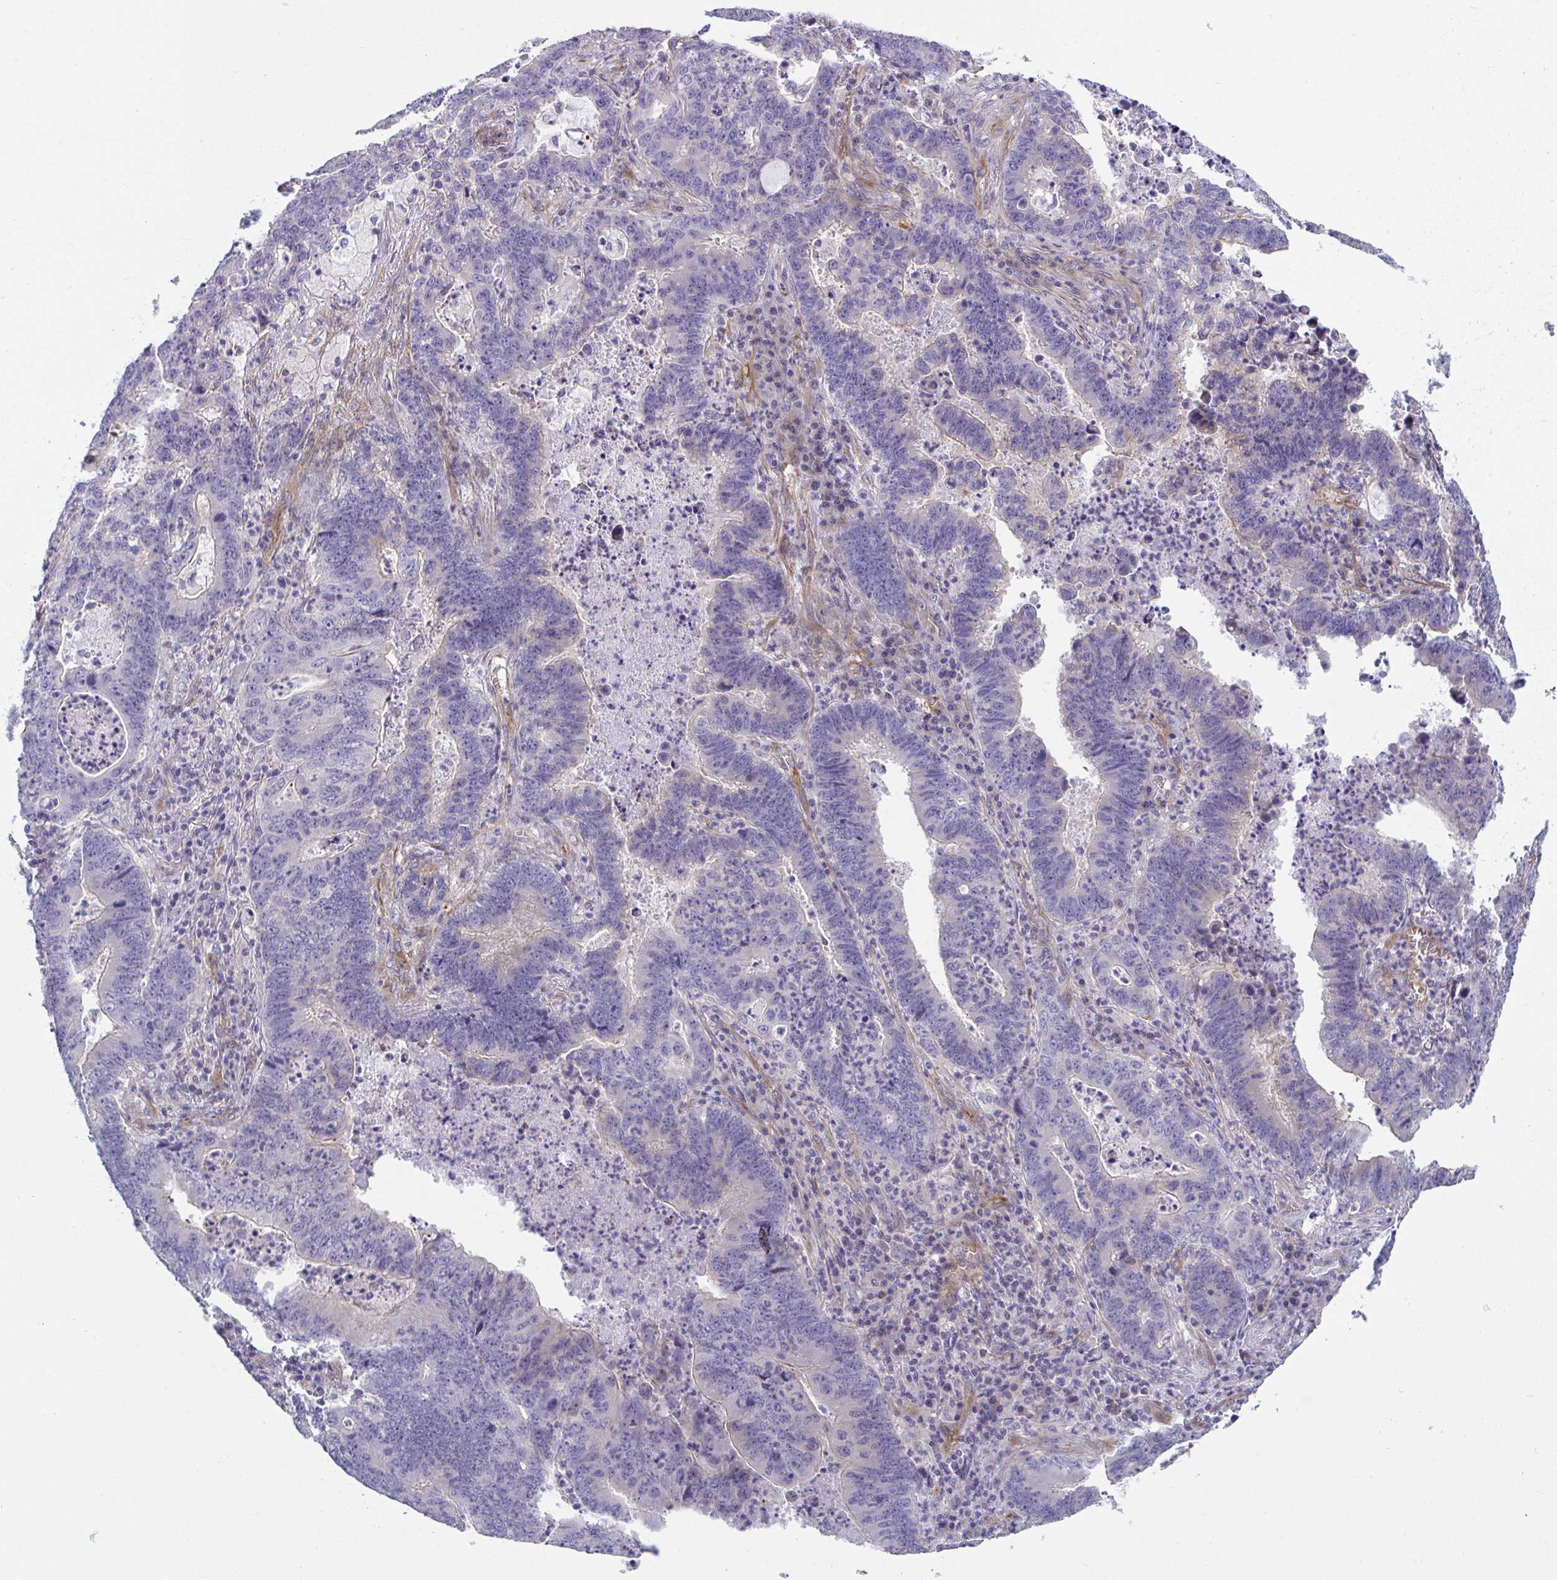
{"staining": {"intensity": "negative", "quantity": "none", "location": "none"}, "tissue": "lung cancer", "cell_type": "Tumor cells", "image_type": "cancer", "snomed": [{"axis": "morphology", "description": "Aneuploidy"}, {"axis": "morphology", "description": "Adenocarcinoma, NOS"}, {"axis": "morphology", "description": "Adenocarcinoma primary or metastatic"}, {"axis": "topography", "description": "Lung"}], "caption": "DAB immunohistochemical staining of lung adenocarcinoma shows no significant staining in tumor cells. (IHC, brightfield microscopy, high magnification).", "gene": "MYL12A", "patient": {"sex": "female", "age": 75}}